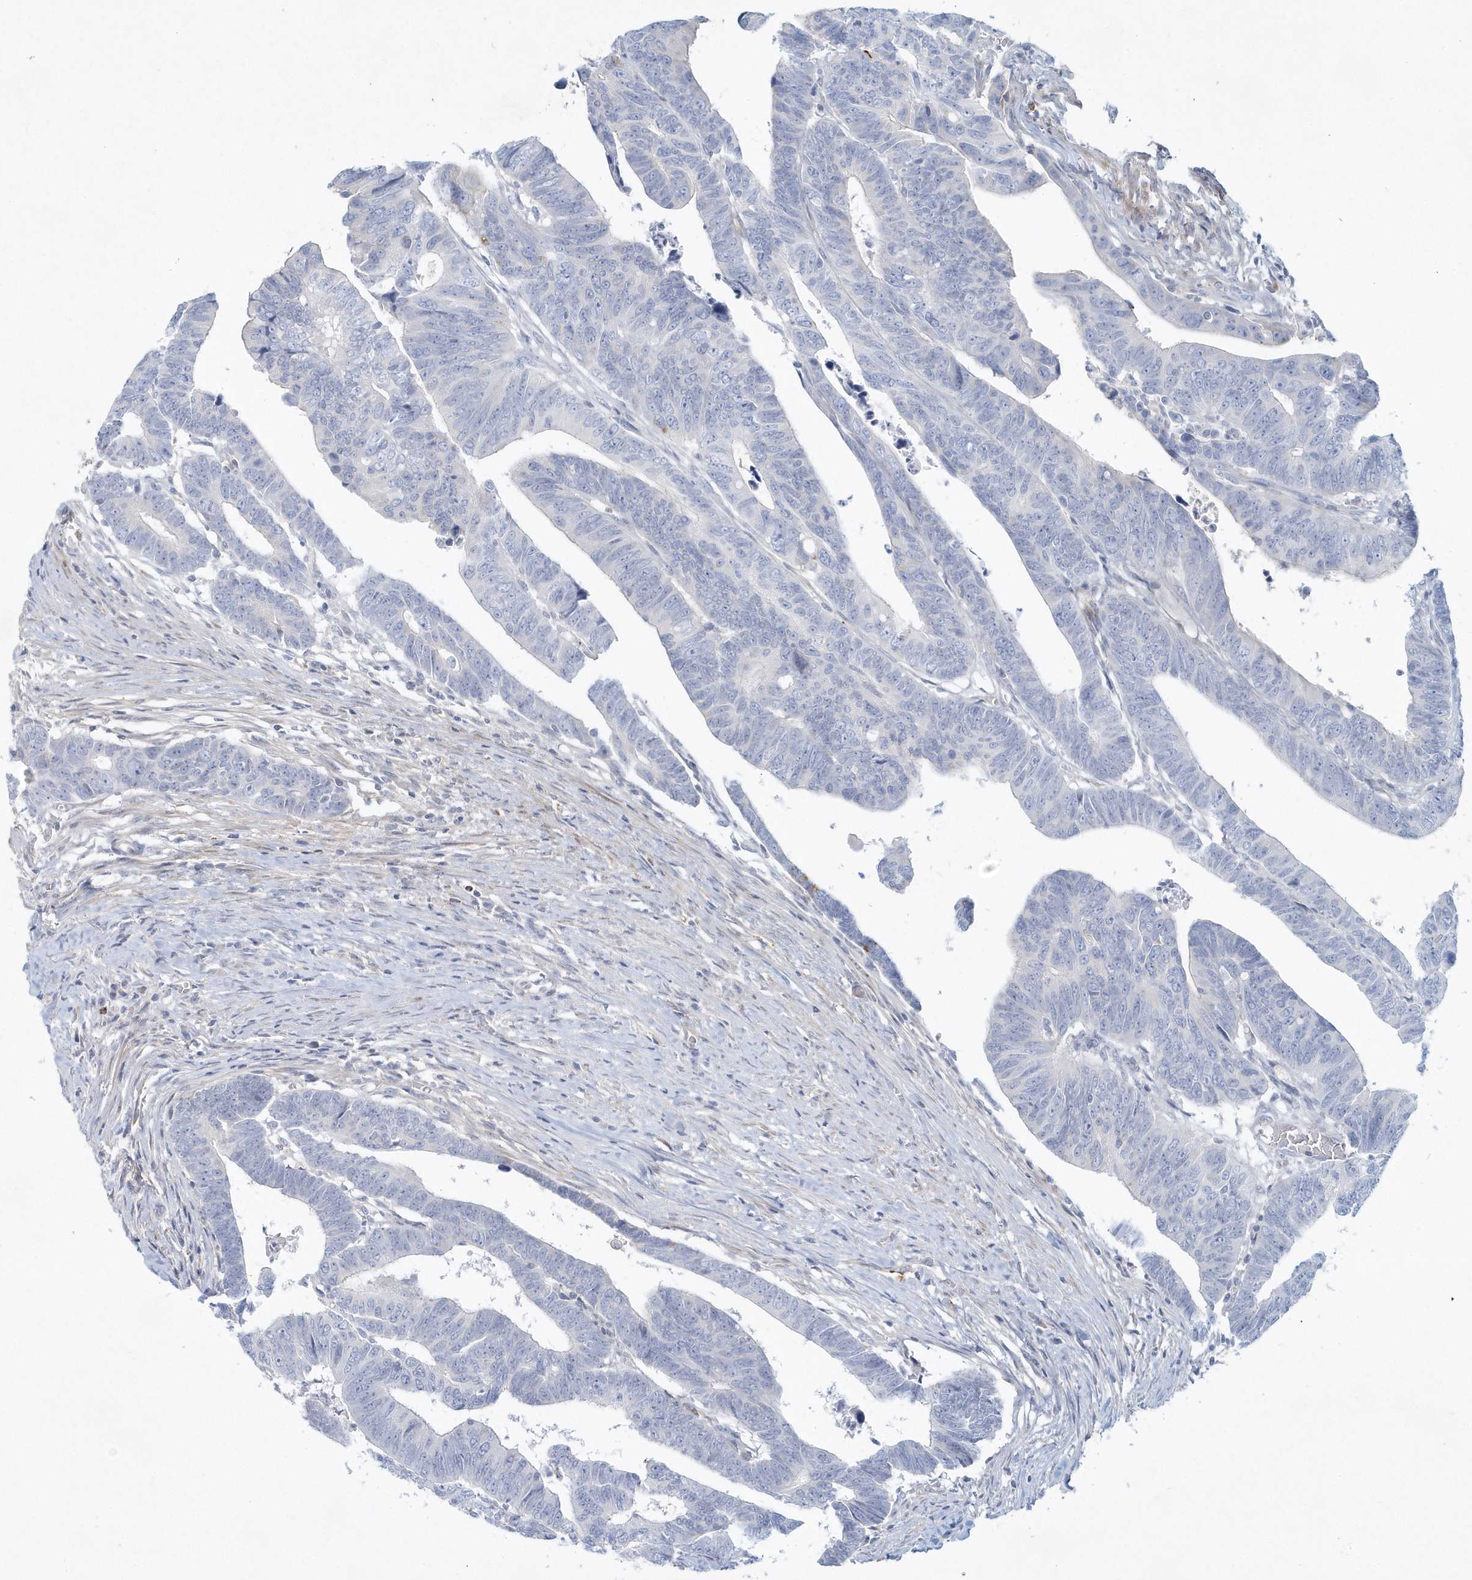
{"staining": {"intensity": "negative", "quantity": "none", "location": "none"}, "tissue": "colorectal cancer", "cell_type": "Tumor cells", "image_type": "cancer", "snomed": [{"axis": "morphology", "description": "Adenocarcinoma, NOS"}, {"axis": "topography", "description": "Rectum"}], "caption": "Protein analysis of colorectal cancer demonstrates no significant expression in tumor cells.", "gene": "DNAH1", "patient": {"sex": "female", "age": 65}}